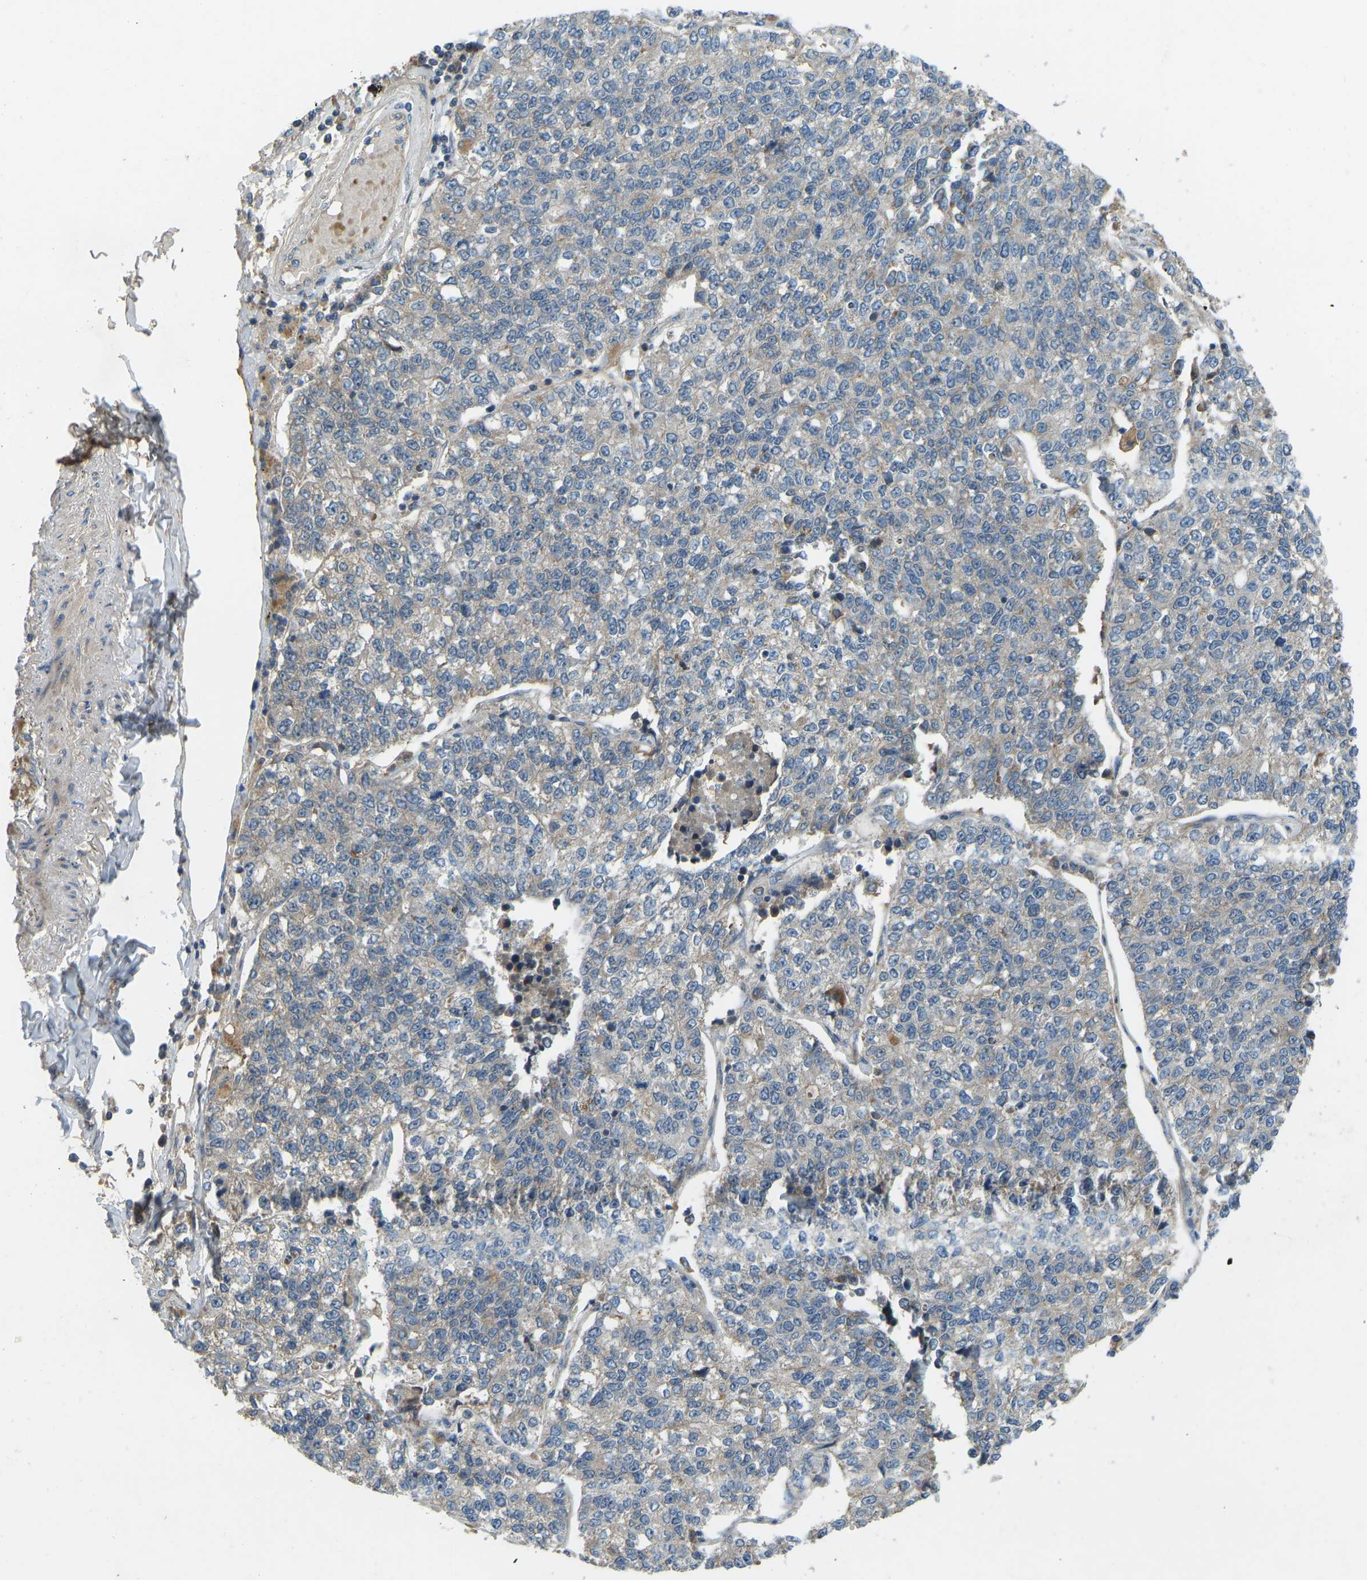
{"staining": {"intensity": "weak", "quantity": "<25%", "location": "cytoplasmic/membranous"}, "tissue": "lung cancer", "cell_type": "Tumor cells", "image_type": "cancer", "snomed": [{"axis": "morphology", "description": "Adenocarcinoma, NOS"}, {"axis": "topography", "description": "Lung"}], "caption": "Immunohistochemical staining of human adenocarcinoma (lung) demonstrates no significant staining in tumor cells. (DAB immunohistochemistry (IHC) with hematoxylin counter stain).", "gene": "ZNF71", "patient": {"sex": "male", "age": 49}}